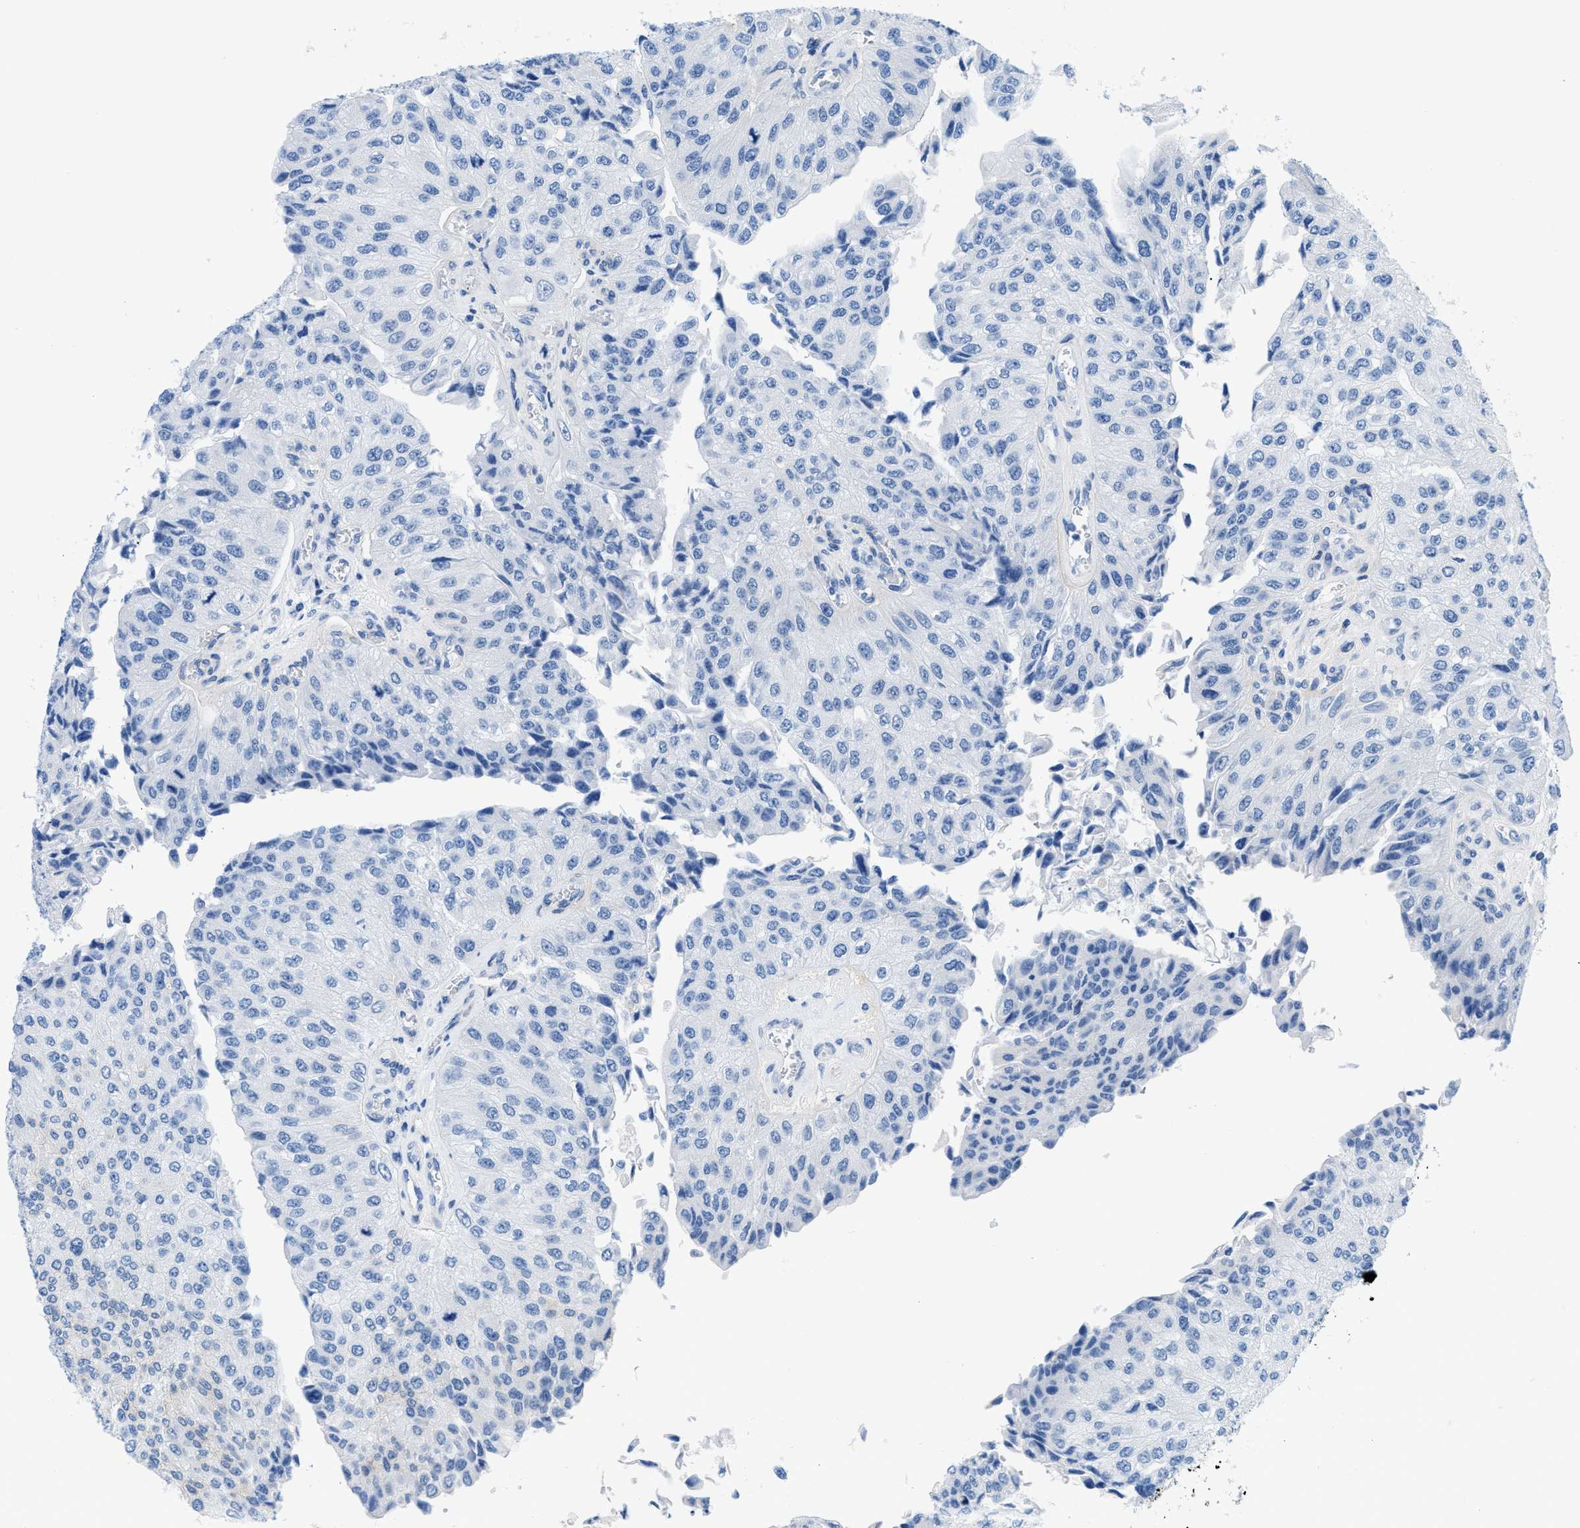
{"staining": {"intensity": "negative", "quantity": "none", "location": "none"}, "tissue": "urothelial cancer", "cell_type": "Tumor cells", "image_type": "cancer", "snomed": [{"axis": "morphology", "description": "Urothelial carcinoma, High grade"}, {"axis": "topography", "description": "Kidney"}, {"axis": "topography", "description": "Urinary bladder"}], "caption": "High power microscopy micrograph of an IHC image of high-grade urothelial carcinoma, revealing no significant expression in tumor cells.", "gene": "FDCSP", "patient": {"sex": "male", "age": 77}}